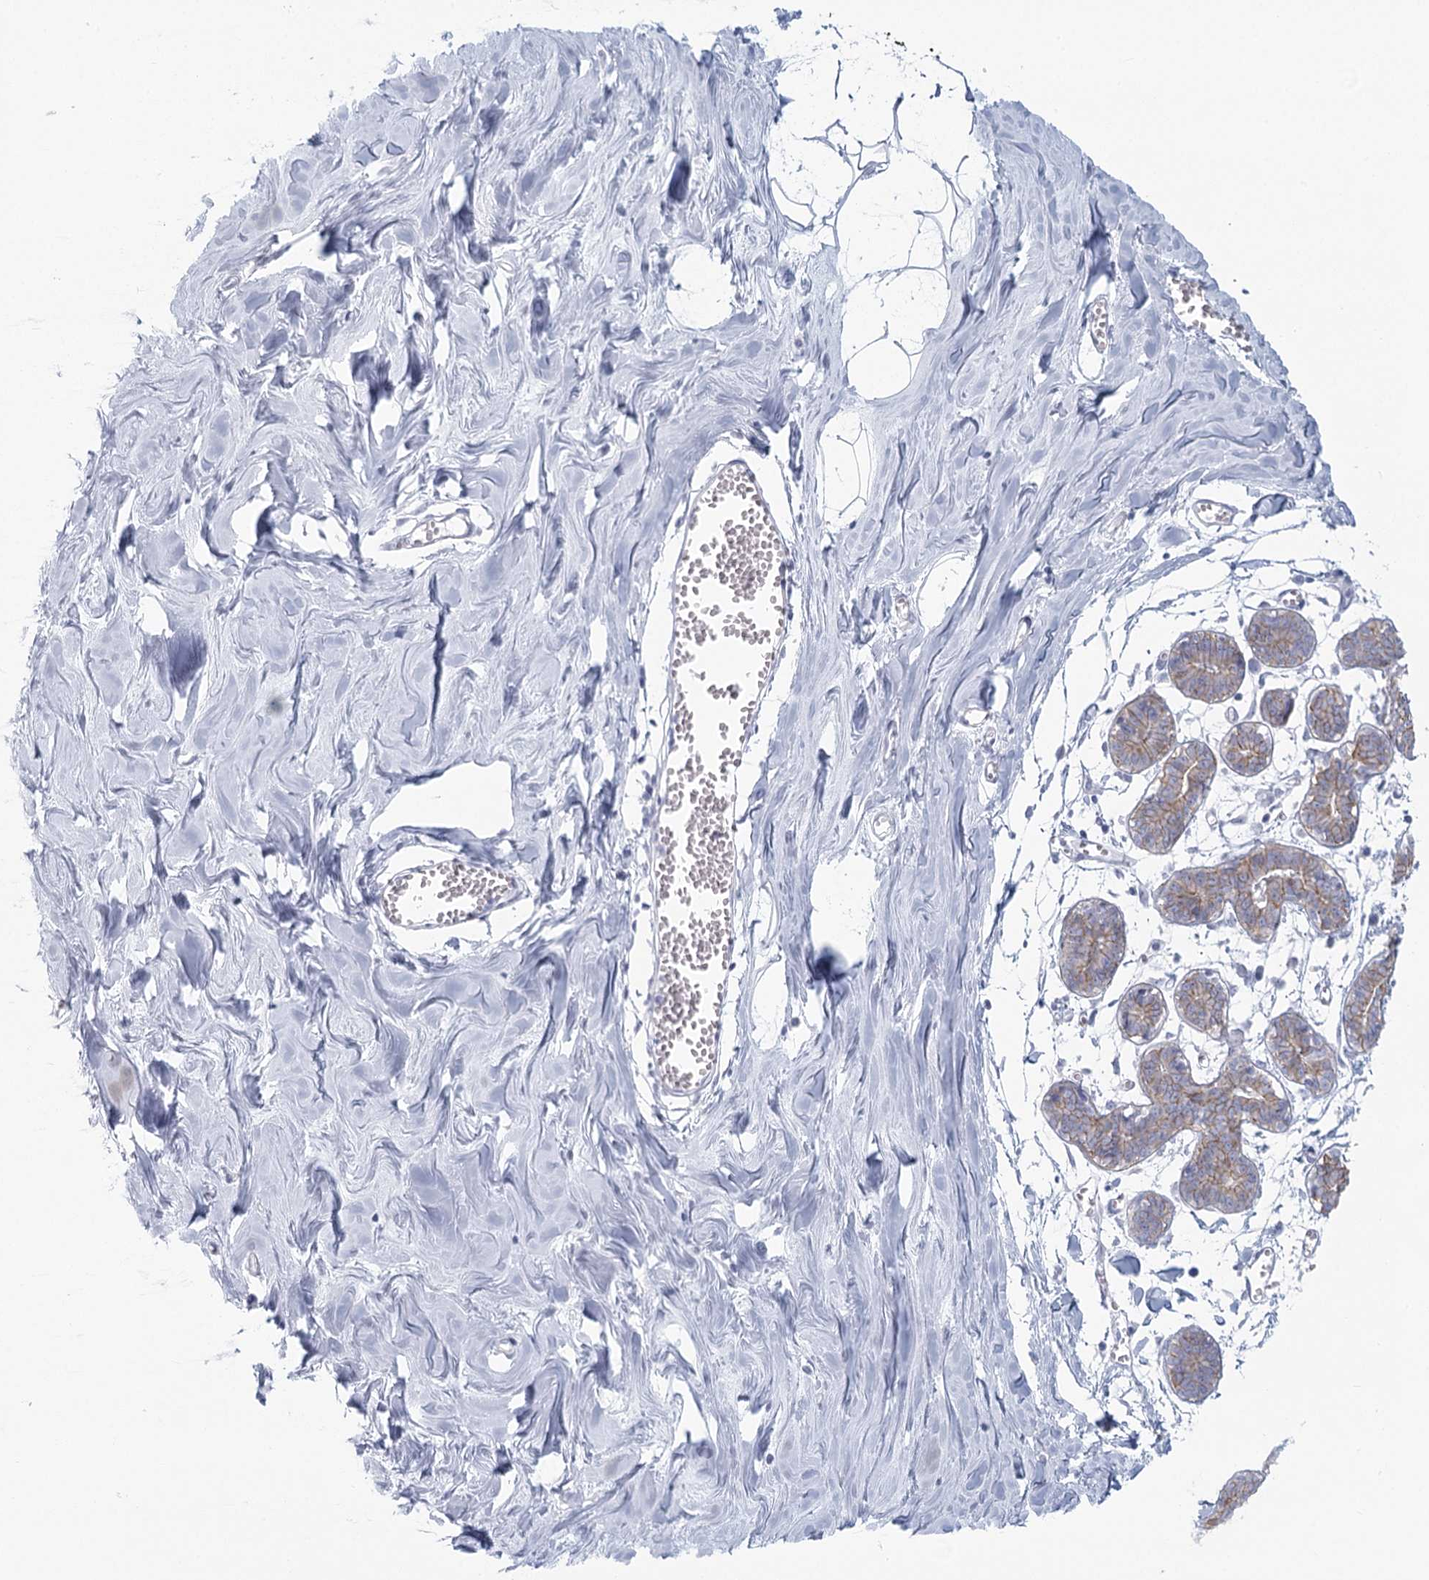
{"staining": {"intensity": "negative", "quantity": "none", "location": "none"}, "tissue": "breast", "cell_type": "Adipocytes", "image_type": "normal", "snomed": [{"axis": "morphology", "description": "Normal tissue, NOS"}, {"axis": "topography", "description": "Breast"}], "caption": "A photomicrograph of human breast is negative for staining in adipocytes. The staining is performed using DAB (3,3'-diaminobenzidine) brown chromogen with nuclei counter-stained in using hematoxylin.", "gene": "WNT8B", "patient": {"sex": "female", "age": 27}}